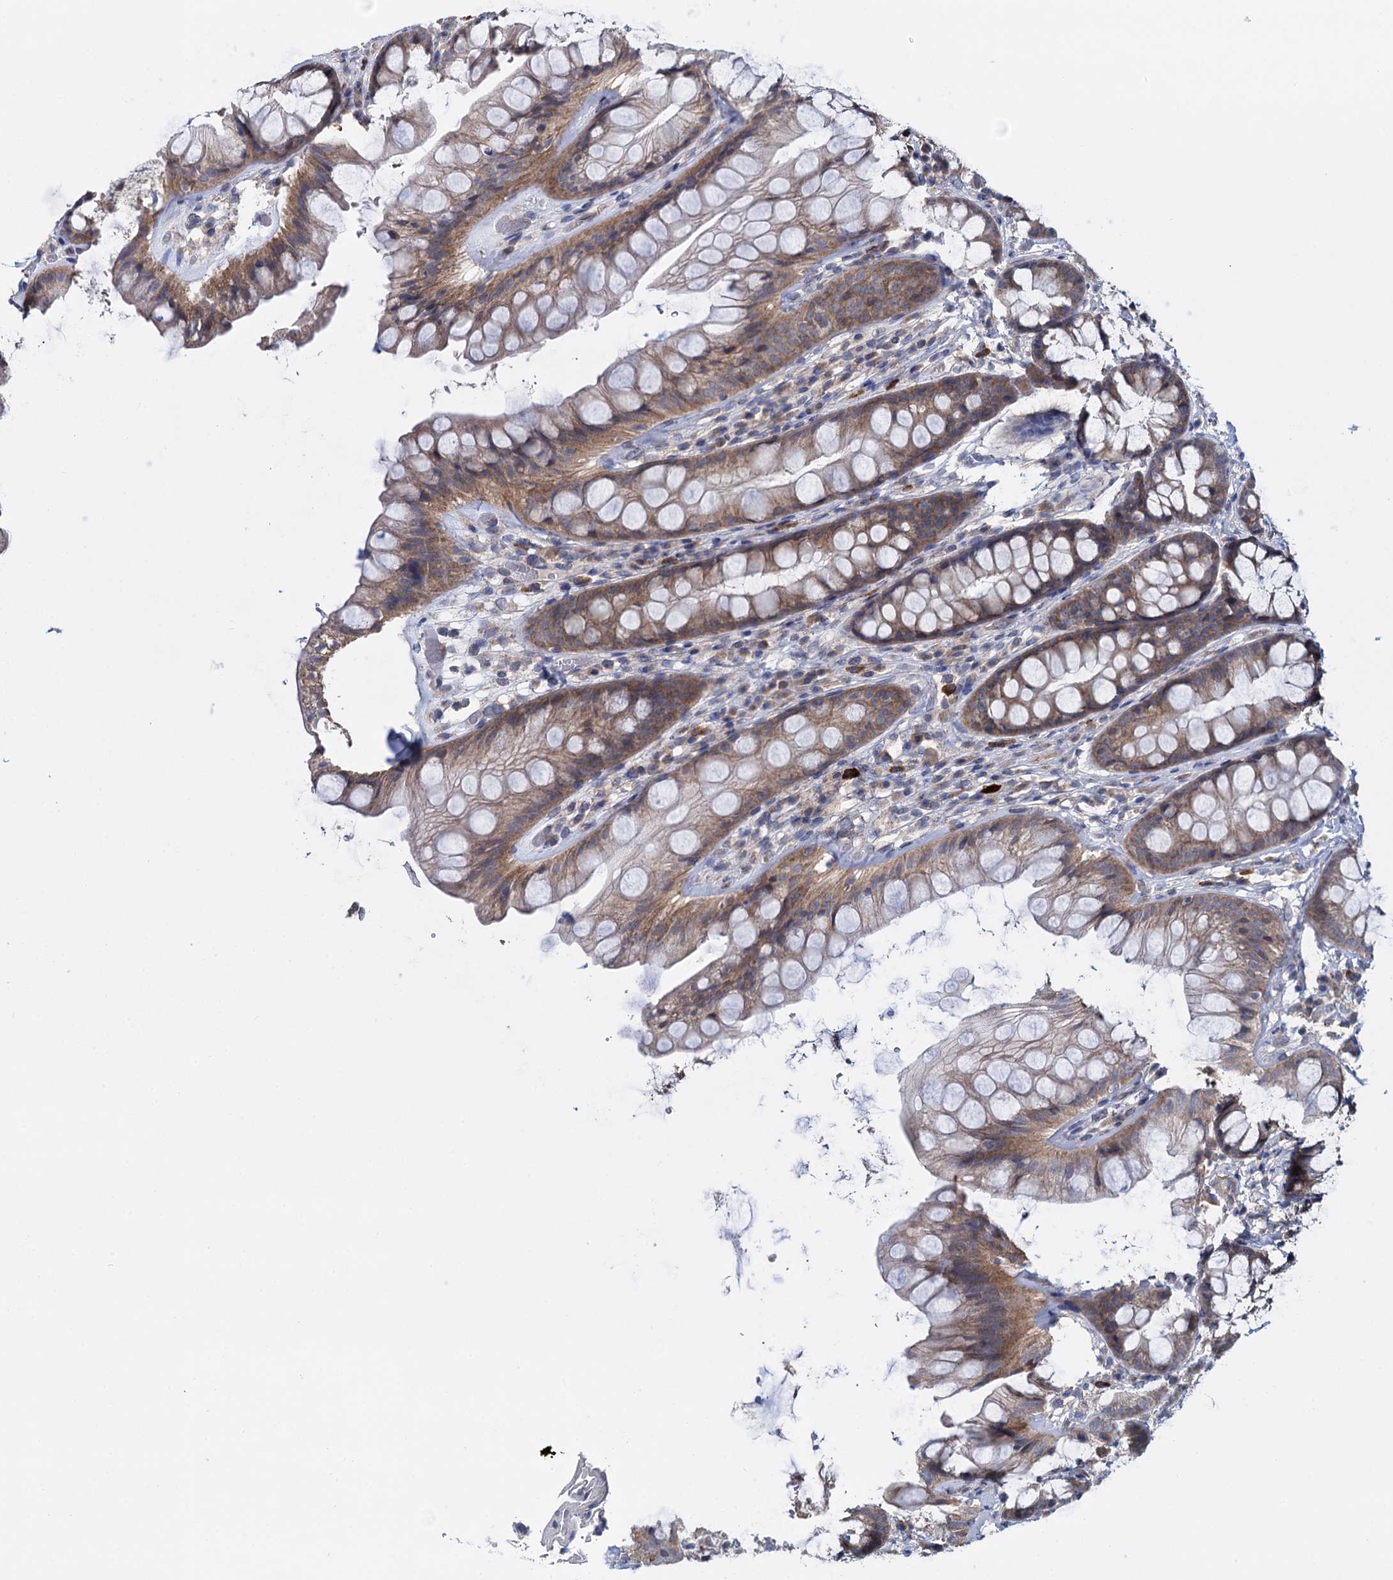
{"staining": {"intensity": "moderate", "quantity": ">75%", "location": "cytoplasmic/membranous"}, "tissue": "rectum", "cell_type": "Glandular cells", "image_type": "normal", "snomed": [{"axis": "morphology", "description": "Normal tissue, NOS"}, {"axis": "topography", "description": "Rectum"}], "caption": "Moderate cytoplasmic/membranous expression is present in approximately >75% of glandular cells in normal rectum. (DAB = brown stain, brightfield microscopy at high magnification).", "gene": "GSTM2", "patient": {"sex": "male", "age": 74}}